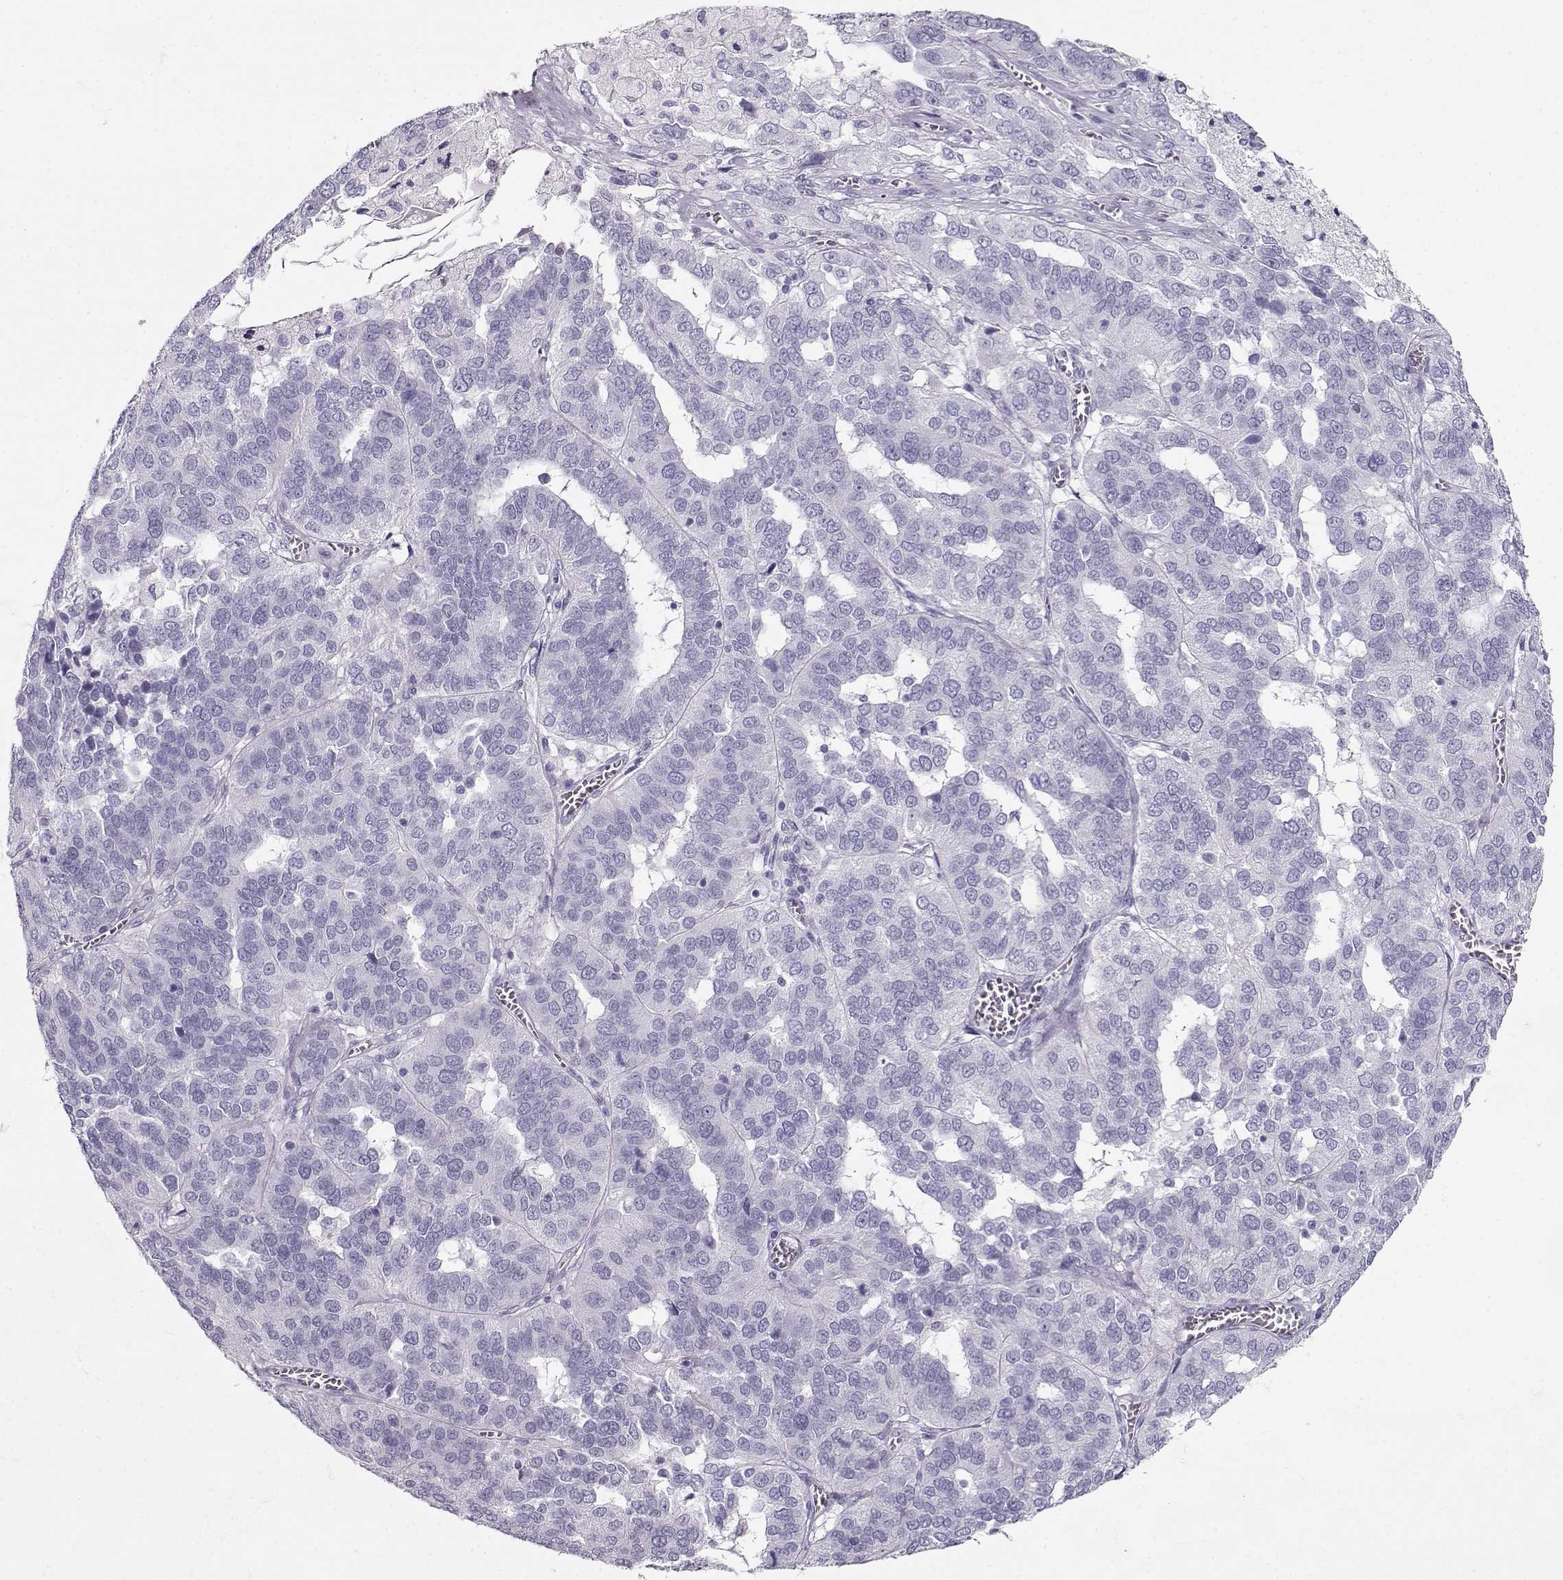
{"staining": {"intensity": "negative", "quantity": "none", "location": "none"}, "tissue": "ovarian cancer", "cell_type": "Tumor cells", "image_type": "cancer", "snomed": [{"axis": "morphology", "description": "Carcinoma, endometroid"}, {"axis": "topography", "description": "Soft tissue"}, {"axis": "topography", "description": "Ovary"}], "caption": "IHC histopathology image of neoplastic tissue: ovarian cancer stained with DAB (3,3'-diaminobenzidine) demonstrates no significant protein positivity in tumor cells.", "gene": "ACTN2", "patient": {"sex": "female", "age": 52}}